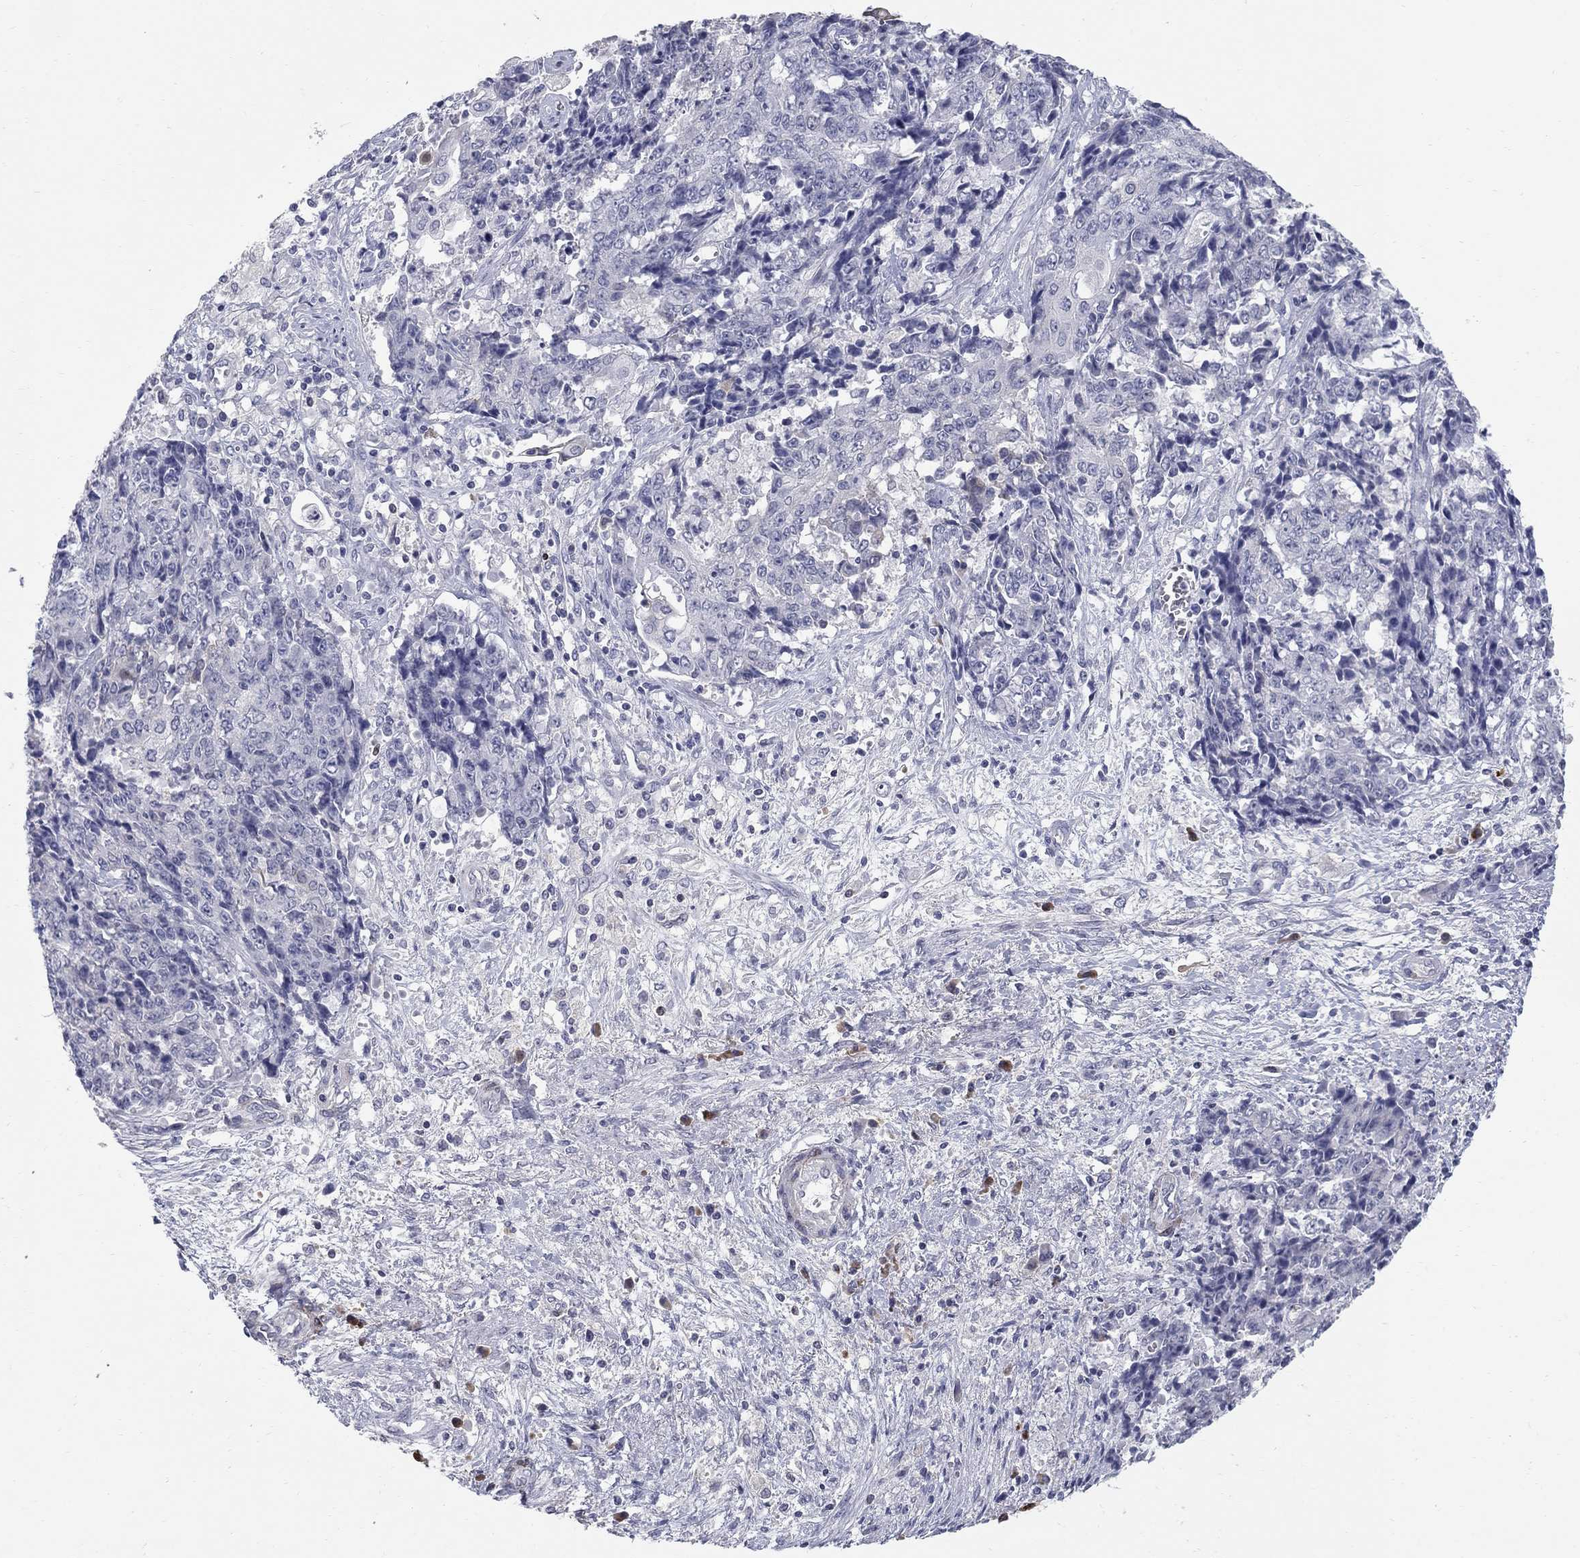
{"staining": {"intensity": "negative", "quantity": "none", "location": "none"}, "tissue": "ovarian cancer", "cell_type": "Tumor cells", "image_type": "cancer", "snomed": [{"axis": "morphology", "description": "Carcinoma, endometroid"}, {"axis": "topography", "description": "Ovary"}], "caption": "A histopathology image of ovarian endometroid carcinoma stained for a protein reveals no brown staining in tumor cells.", "gene": "NTRK2", "patient": {"sex": "female", "age": 42}}